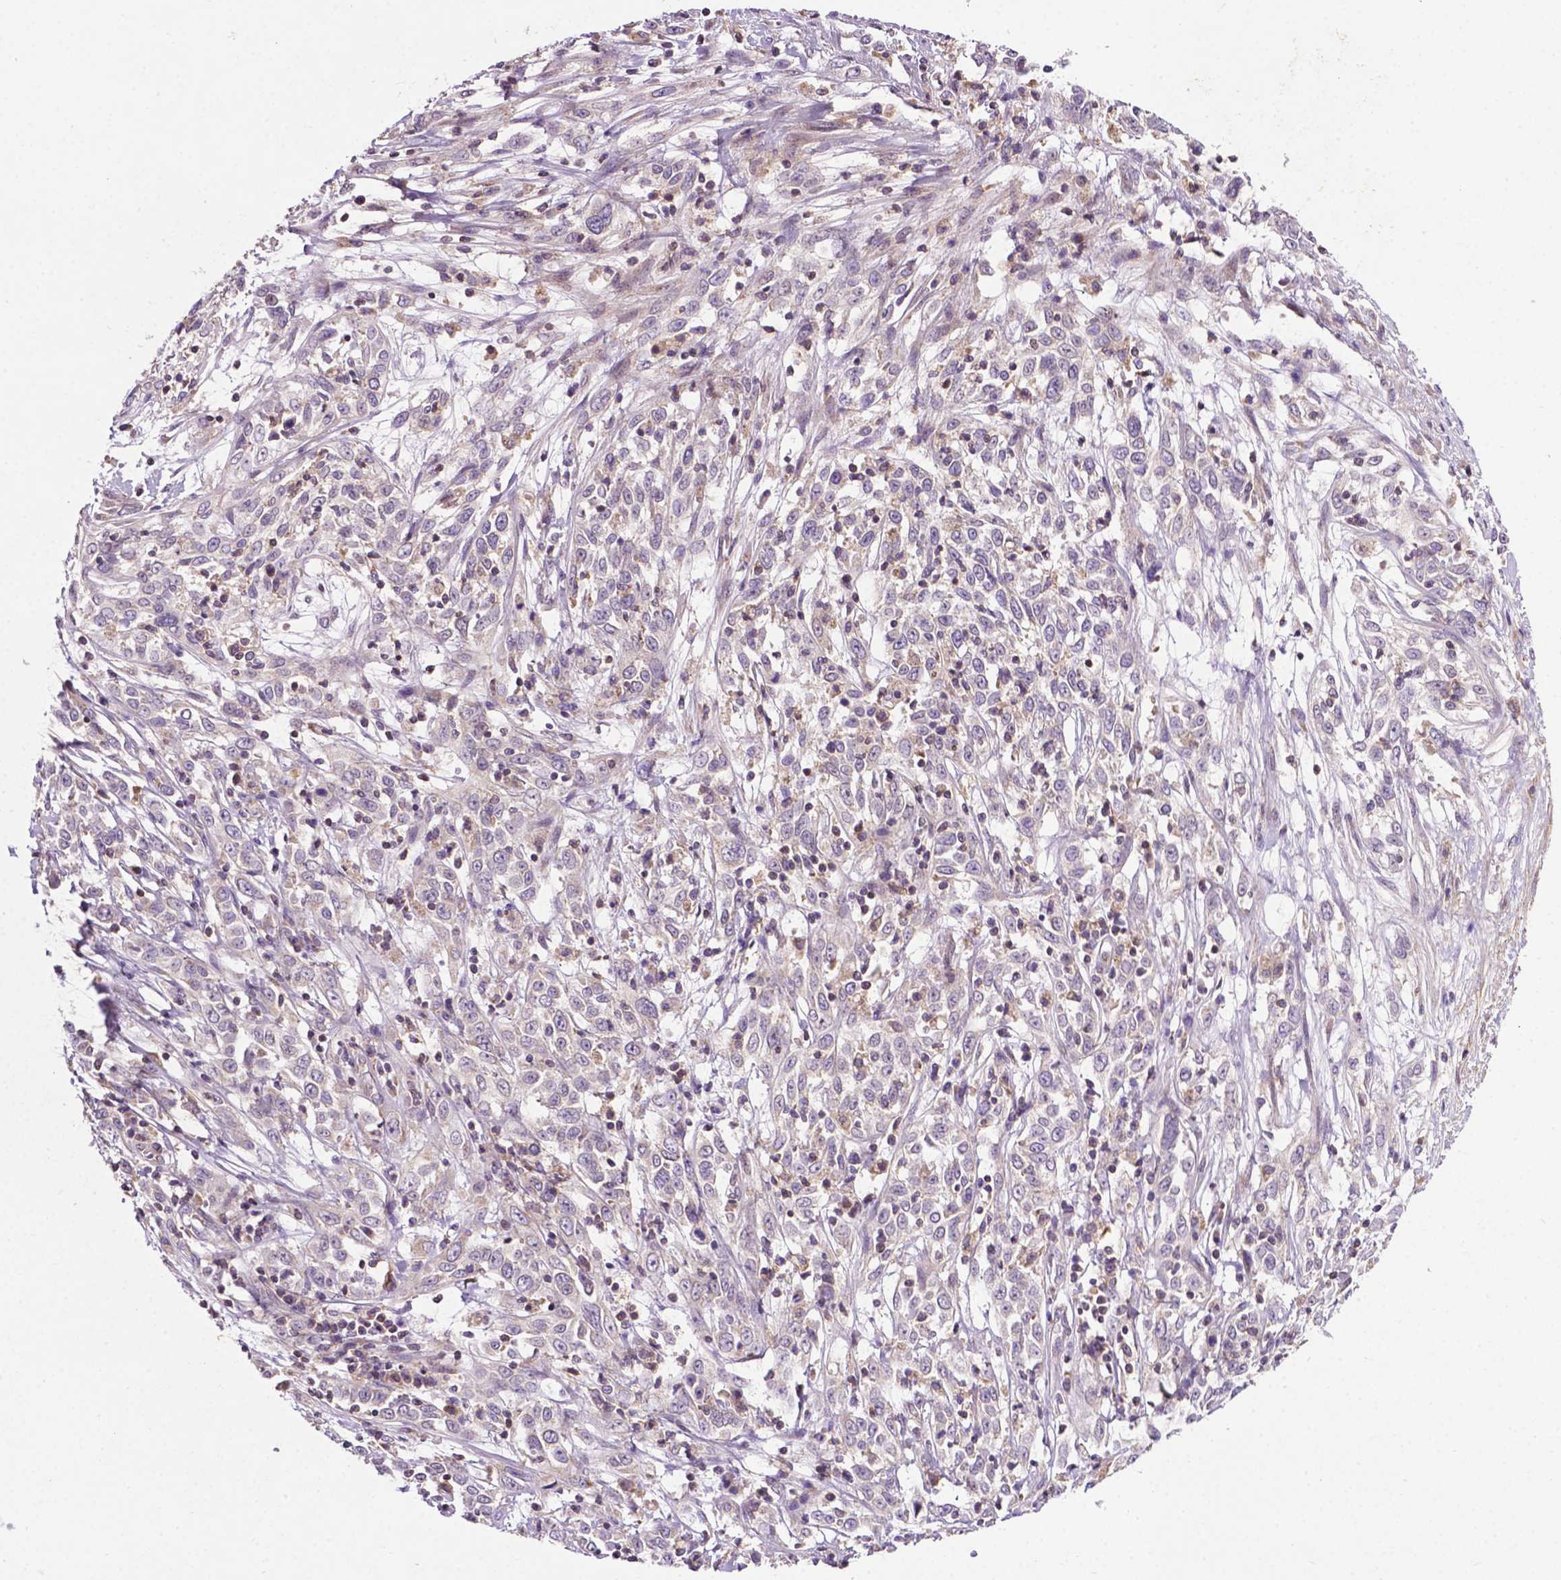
{"staining": {"intensity": "negative", "quantity": "none", "location": "none"}, "tissue": "cervical cancer", "cell_type": "Tumor cells", "image_type": "cancer", "snomed": [{"axis": "morphology", "description": "Adenocarcinoma, NOS"}, {"axis": "topography", "description": "Cervix"}], "caption": "Photomicrograph shows no protein positivity in tumor cells of cervical cancer tissue. (DAB (3,3'-diaminobenzidine) IHC, high magnification).", "gene": "SPNS2", "patient": {"sex": "female", "age": 40}}